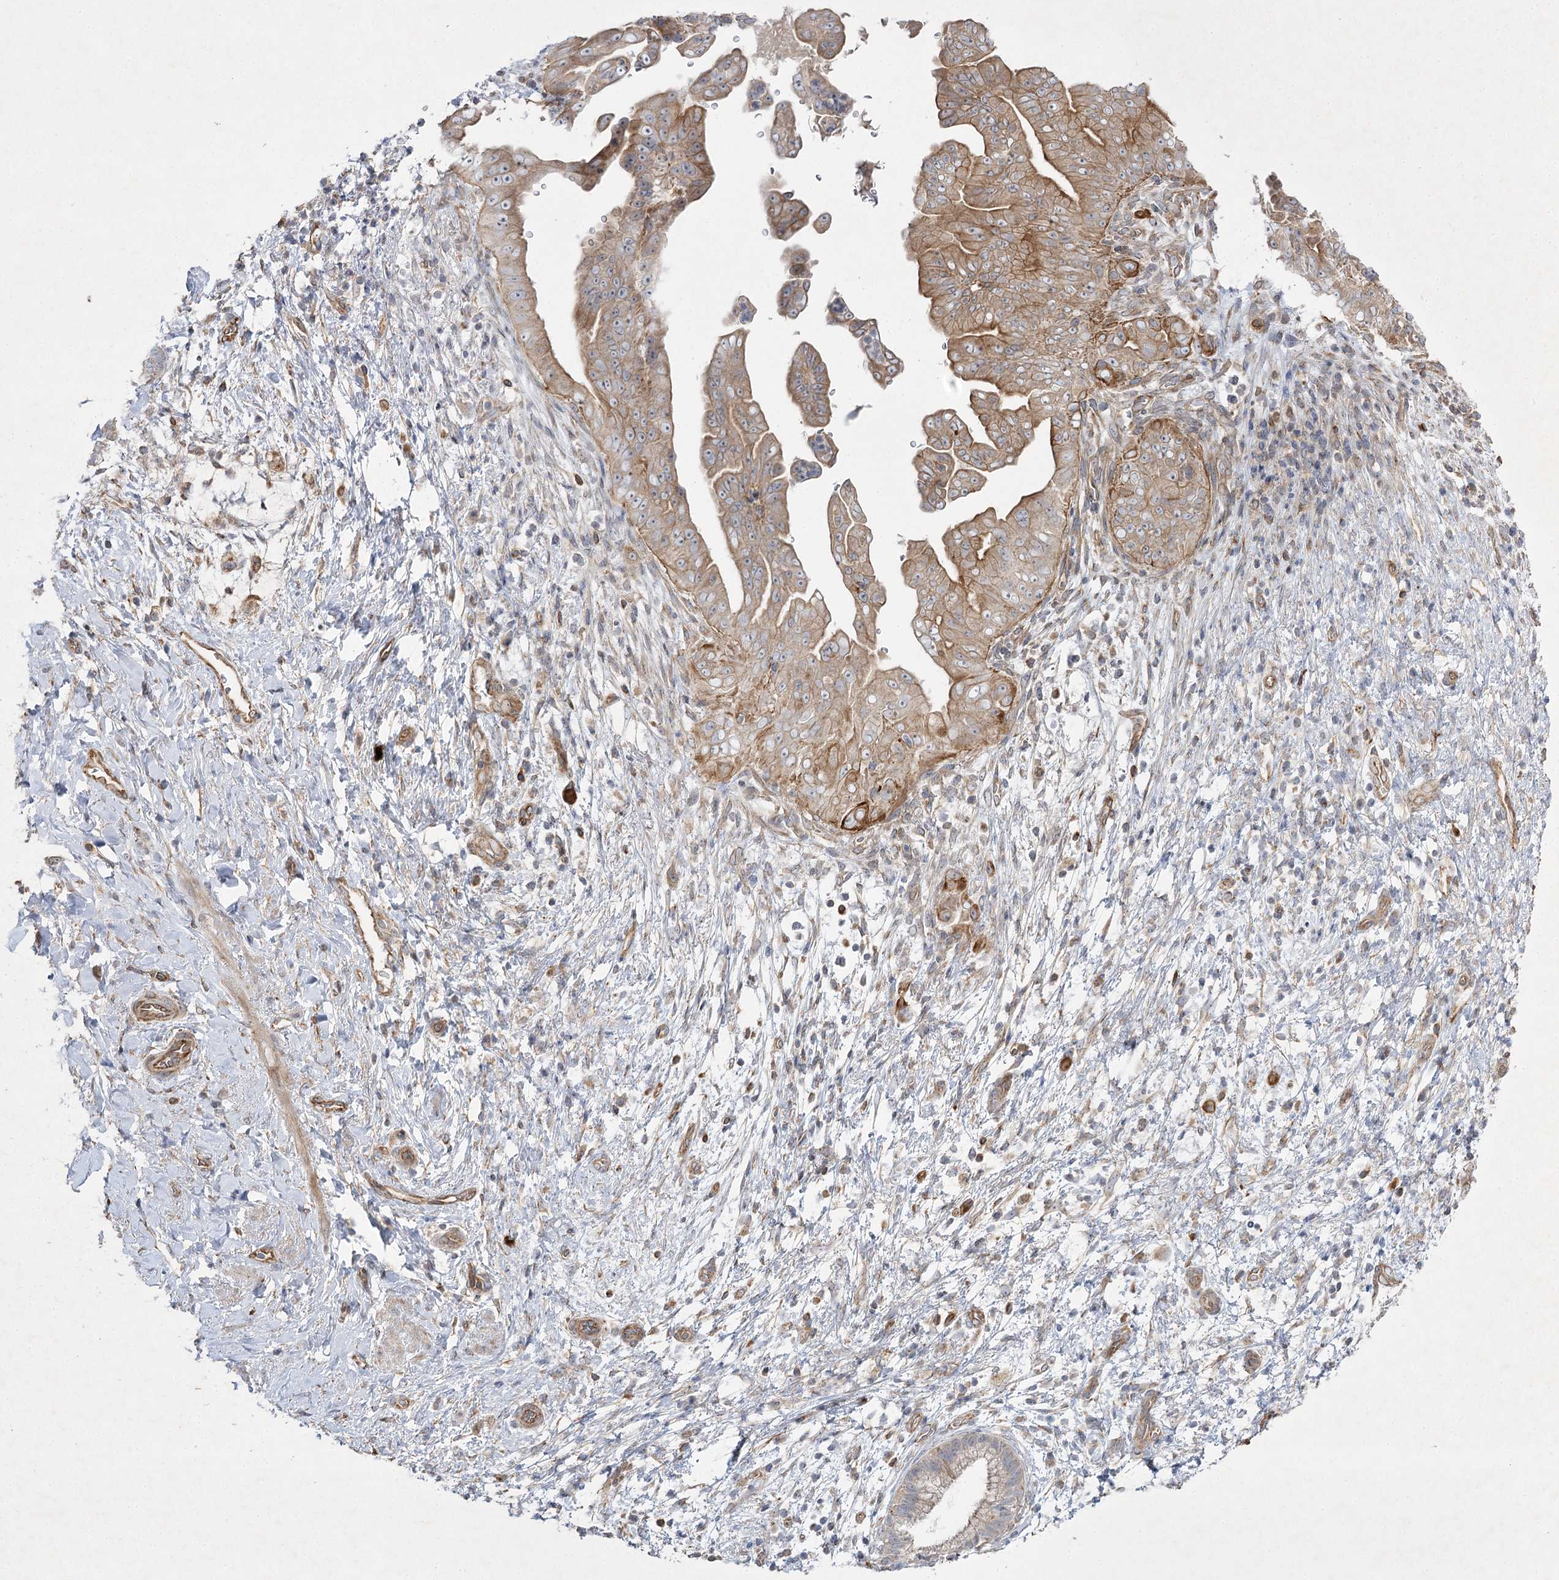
{"staining": {"intensity": "moderate", "quantity": ">75%", "location": "cytoplasmic/membranous"}, "tissue": "pancreatic cancer", "cell_type": "Tumor cells", "image_type": "cancer", "snomed": [{"axis": "morphology", "description": "Adenocarcinoma, NOS"}, {"axis": "topography", "description": "Pancreas"}], "caption": "Immunohistochemical staining of pancreatic cancer reveals medium levels of moderate cytoplasmic/membranous staining in about >75% of tumor cells.", "gene": "KIAA0825", "patient": {"sex": "female", "age": 78}}